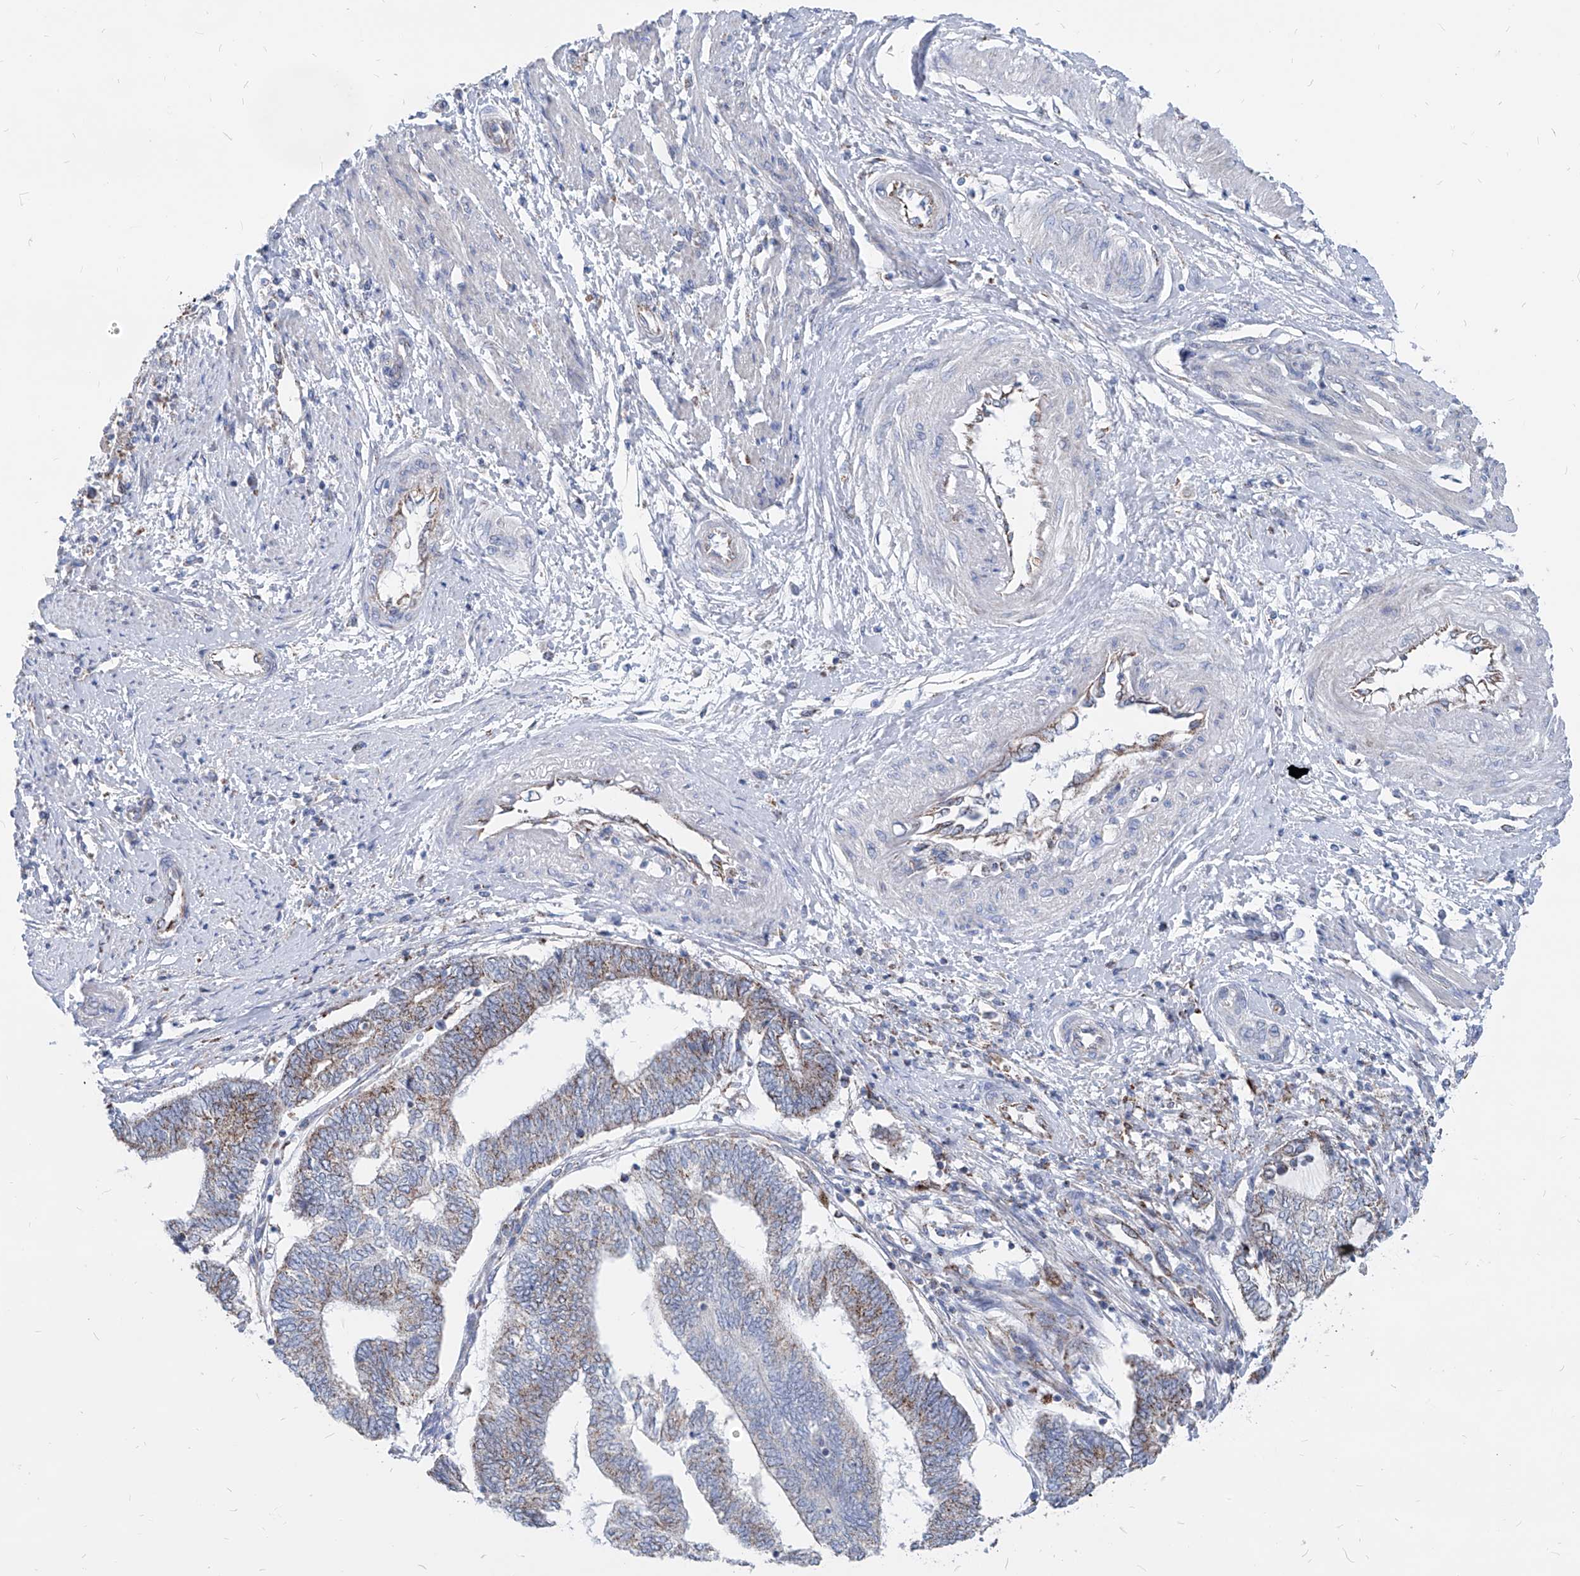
{"staining": {"intensity": "weak", "quantity": "25%-75%", "location": "cytoplasmic/membranous"}, "tissue": "endometrial cancer", "cell_type": "Tumor cells", "image_type": "cancer", "snomed": [{"axis": "morphology", "description": "Adenocarcinoma, NOS"}, {"axis": "topography", "description": "Uterus"}, {"axis": "topography", "description": "Endometrium"}], "caption": "Protein expression analysis of endometrial cancer shows weak cytoplasmic/membranous expression in approximately 25%-75% of tumor cells.", "gene": "AGPS", "patient": {"sex": "female", "age": 70}}